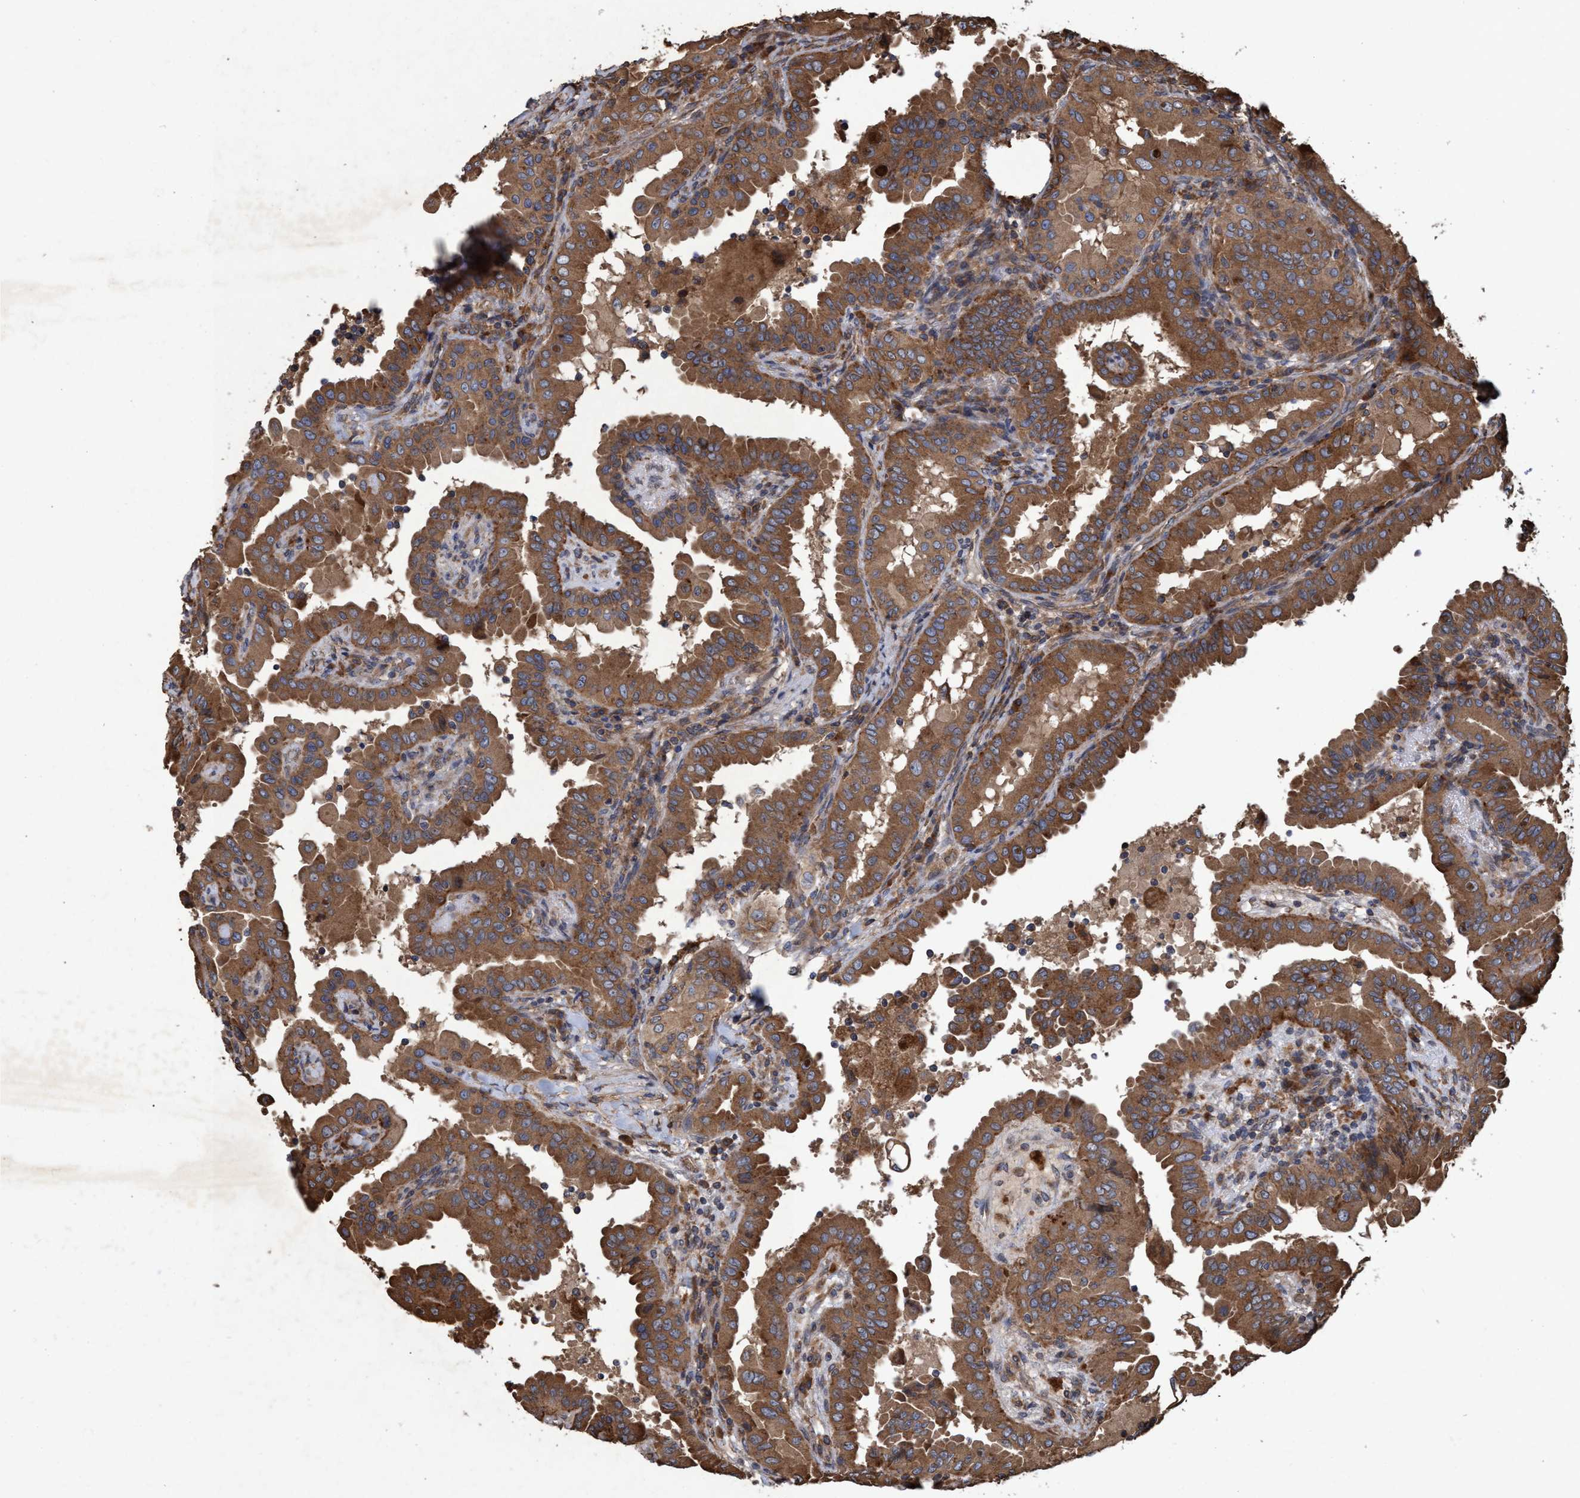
{"staining": {"intensity": "strong", "quantity": ">75%", "location": "cytoplasmic/membranous"}, "tissue": "thyroid cancer", "cell_type": "Tumor cells", "image_type": "cancer", "snomed": [{"axis": "morphology", "description": "Papillary adenocarcinoma, NOS"}, {"axis": "topography", "description": "Thyroid gland"}], "caption": "The histopathology image shows staining of thyroid papillary adenocarcinoma, revealing strong cytoplasmic/membranous protein positivity (brown color) within tumor cells.", "gene": "CHMP6", "patient": {"sex": "male", "age": 33}}